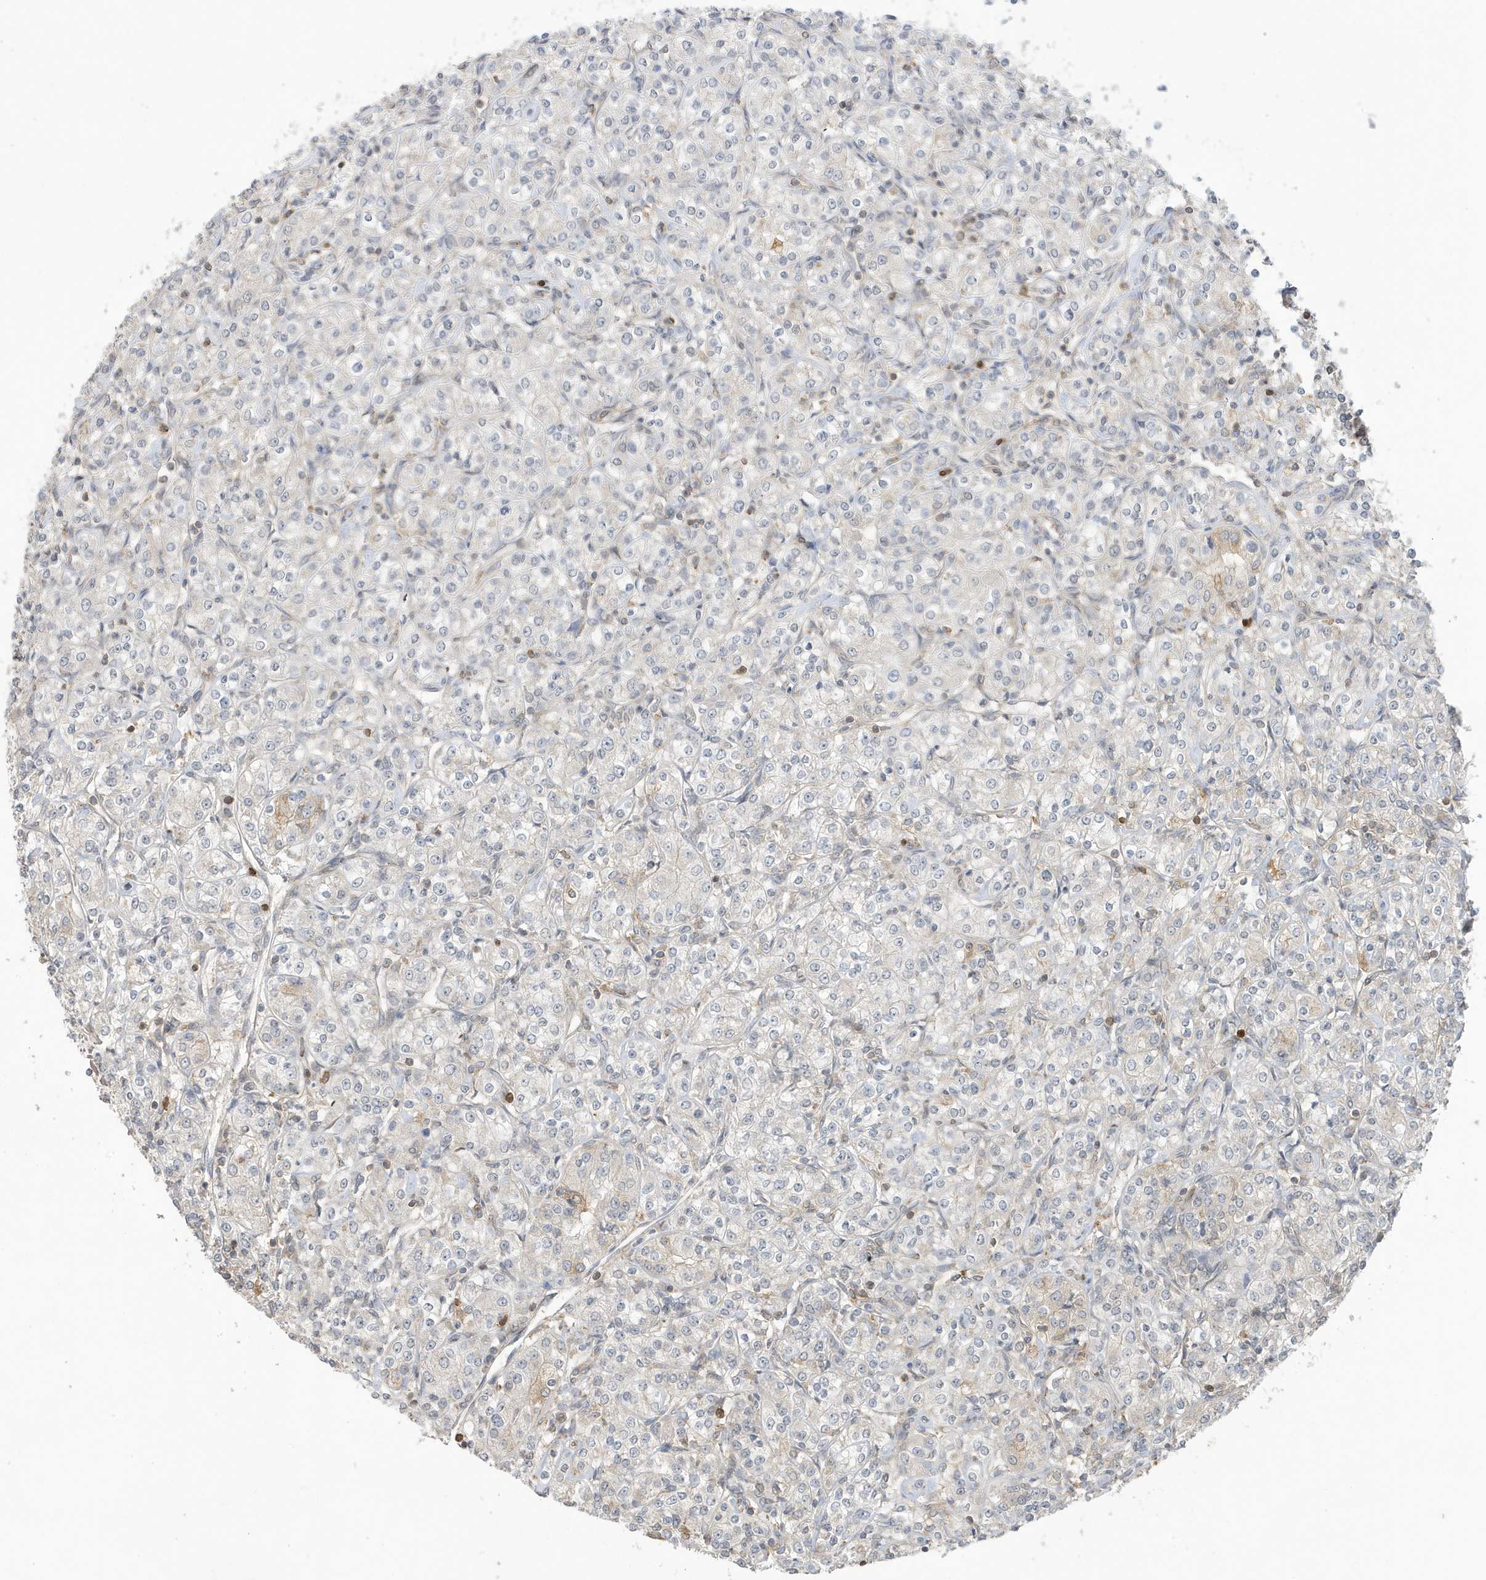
{"staining": {"intensity": "negative", "quantity": "none", "location": "none"}, "tissue": "renal cancer", "cell_type": "Tumor cells", "image_type": "cancer", "snomed": [{"axis": "morphology", "description": "Adenocarcinoma, NOS"}, {"axis": "topography", "description": "Kidney"}], "caption": "Immunohistochemistry (IHC) of human renal cancer shows no staining in tumor cells.", "gene": "TAB3", "patient": {"sex": "male", "age": 77}}